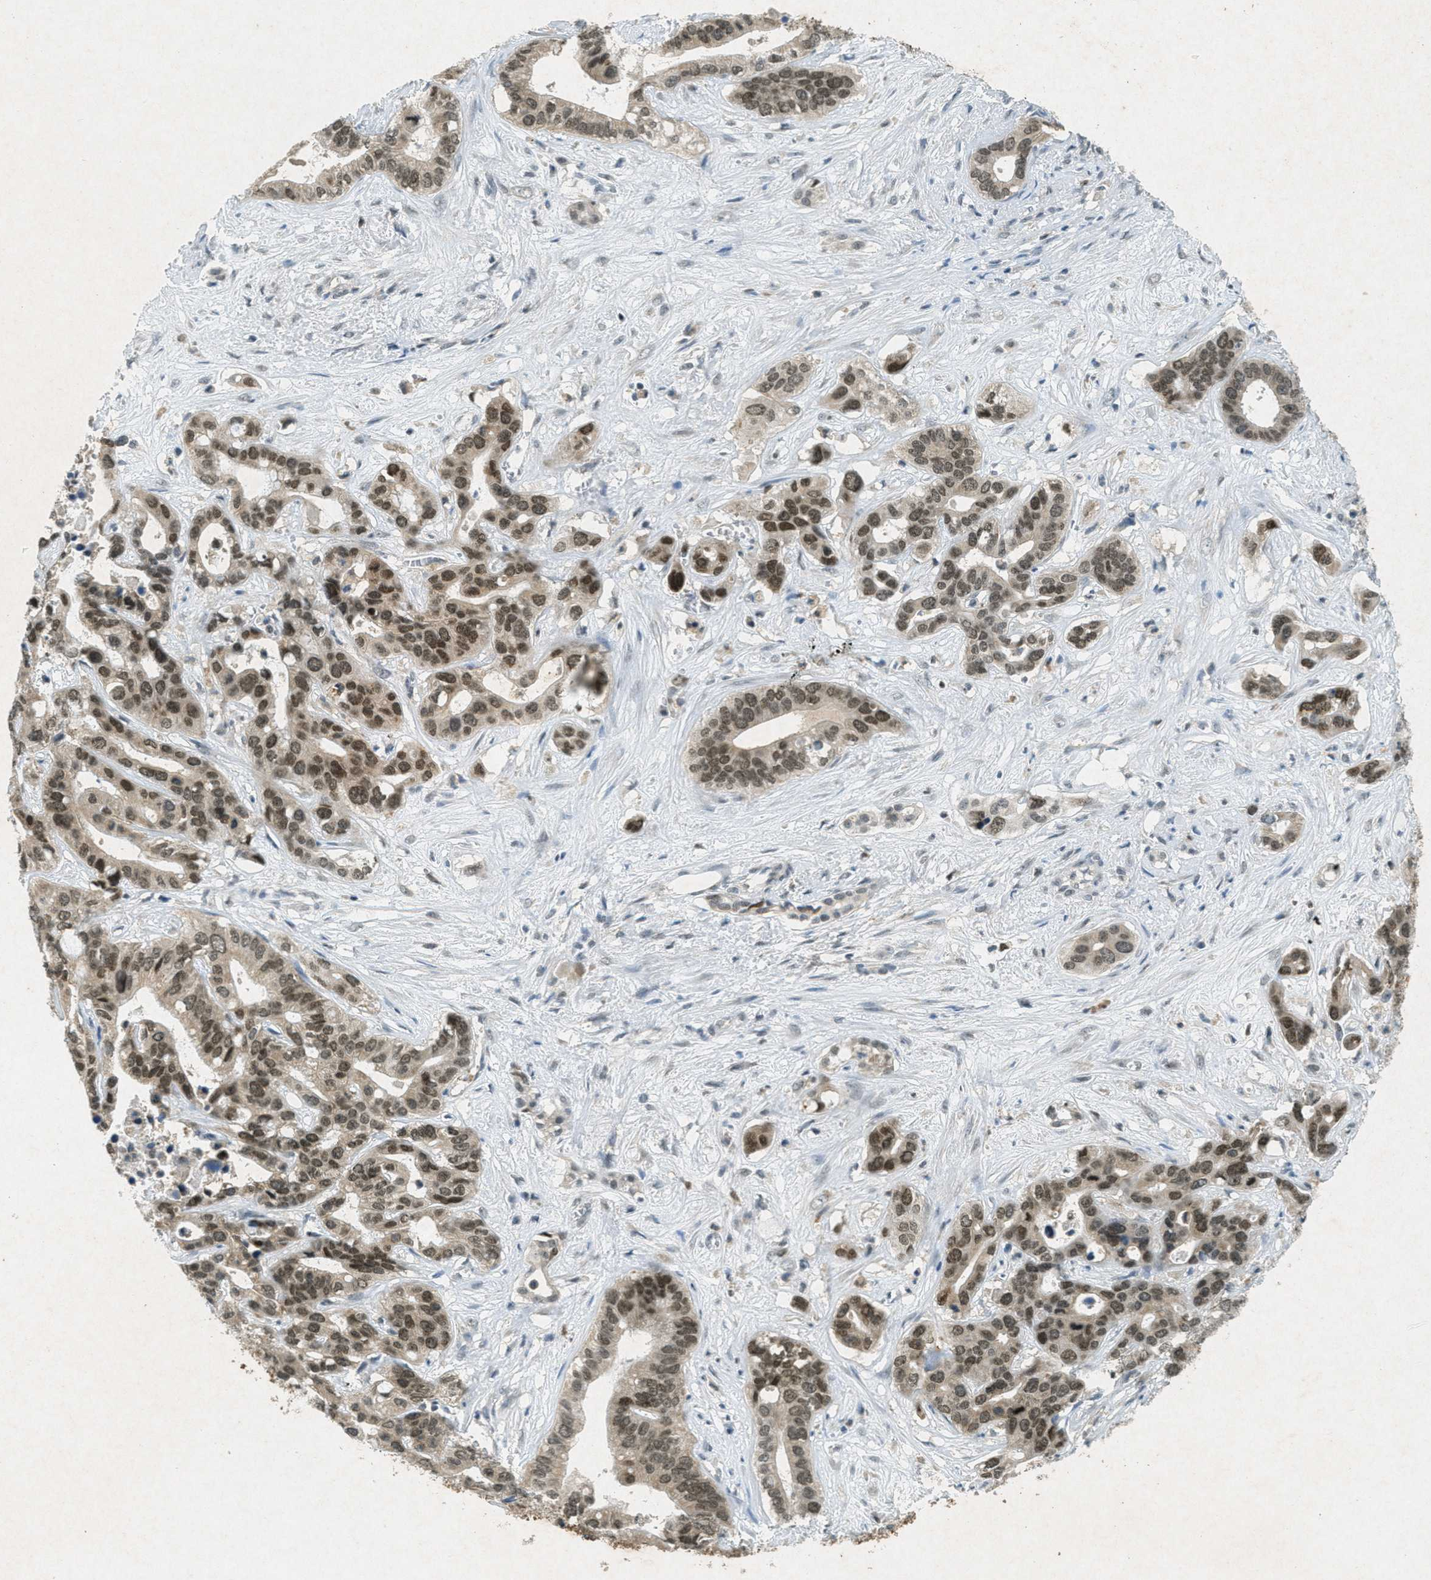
{"staining": {"intensity": "strong", "quantity": ">75%", "location": "nuclear"}, "tissue": "liver cancer", "cell_type": "Tumor cells", "image_type": "cancer", "snomed": [{"axis": "morphology", "description": "Cholangiocarcinoma"}, {"axis": "topography", "description": "Liver"}], "caption": "A high-resolution histopathology image shows IHC staining of liver cholangiocarcinoma, which displays strong nuclear positivity in approximately >75% of tumor cells.", "gene": "TCF20", "patient": {"sex": "female", "age": 65}}